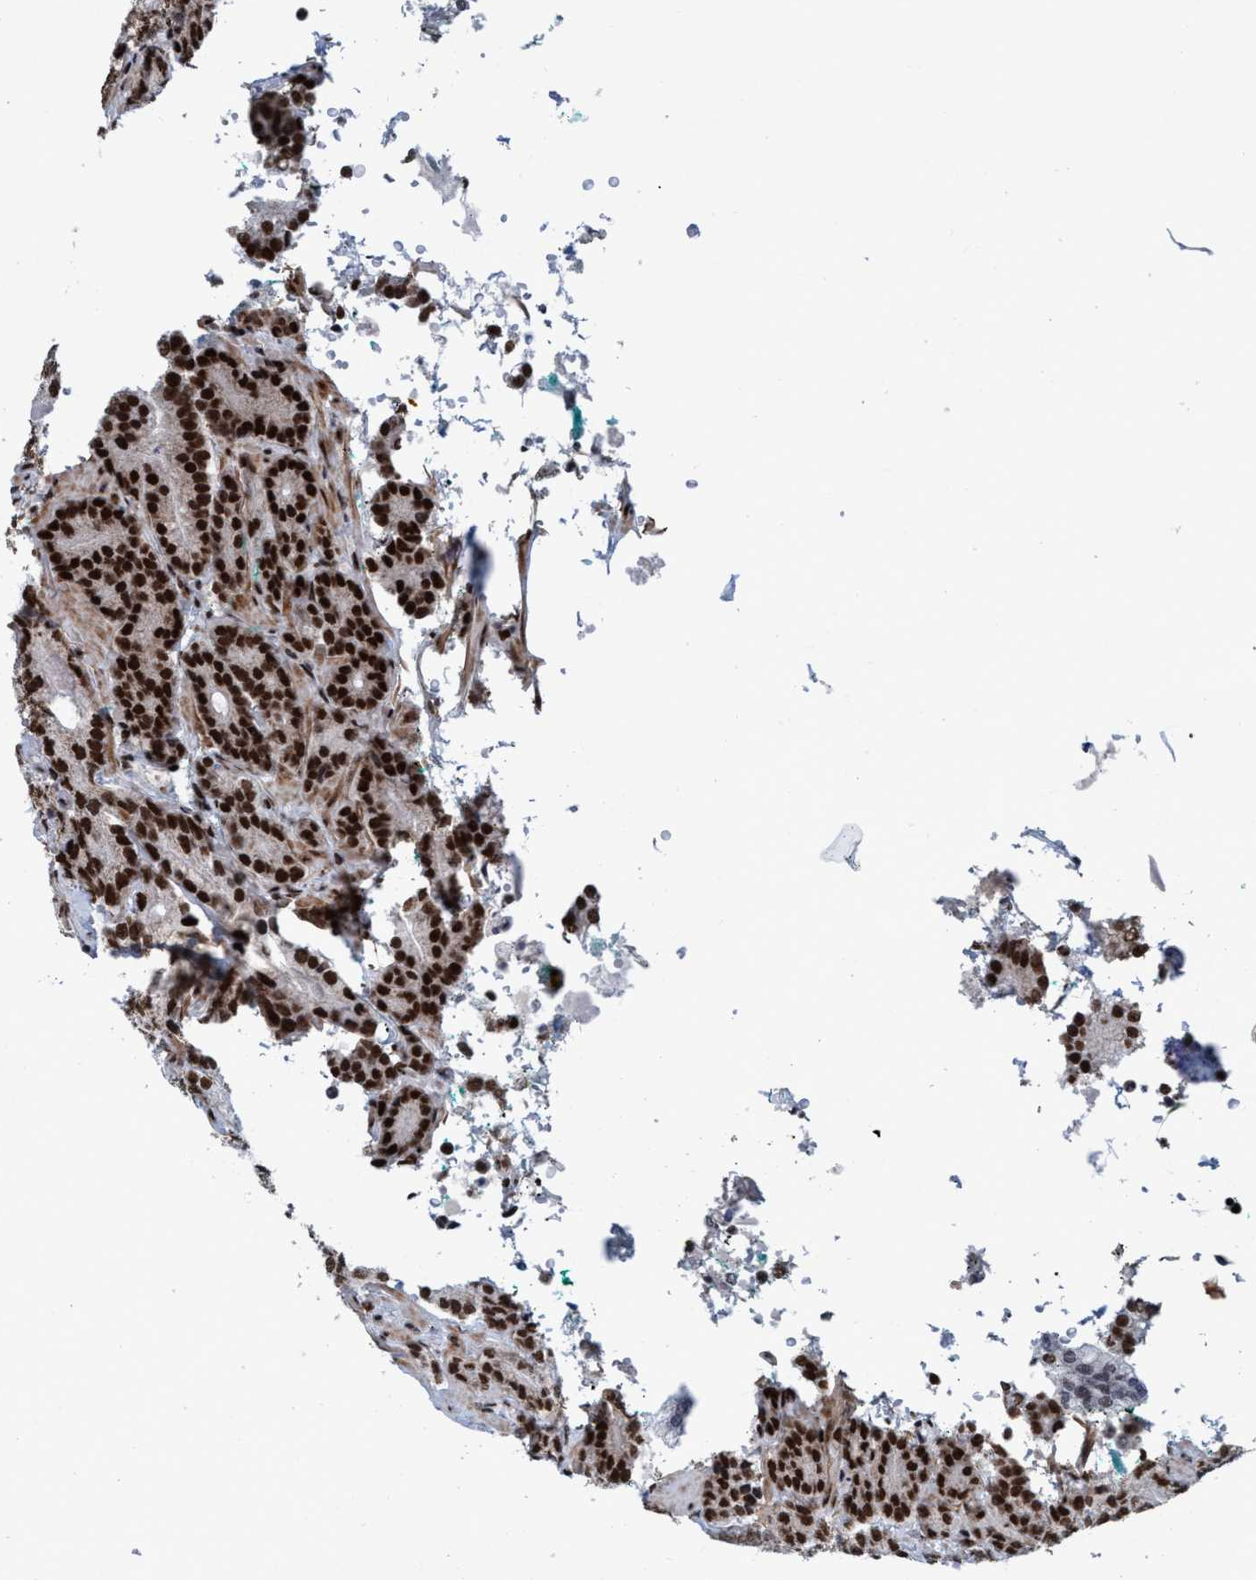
{"staining": {"intensity": "strong", "quantity": ">75%", "location": "nuclear"}, "tissue": "prostate cancer", "cell_type": "Tumor cells", "image_type": "cancer", "snomed": [{"axis": "morphology", "description": "Adenocarcinoma, High grade"}, {"axis": "topography", "description": "Prostate"}], "caption": "Immunohistochemistry (IHC) photomicrograph of neoplastic tissue: human prostate cancer stained using IHC exhibits high levels of strong protein expression localized specifically in the nuclear of tumor cells, appearing as a nuclear brown color.", "gene": "TOPBP1", "patient": {"sex": "male", "age": 61}}